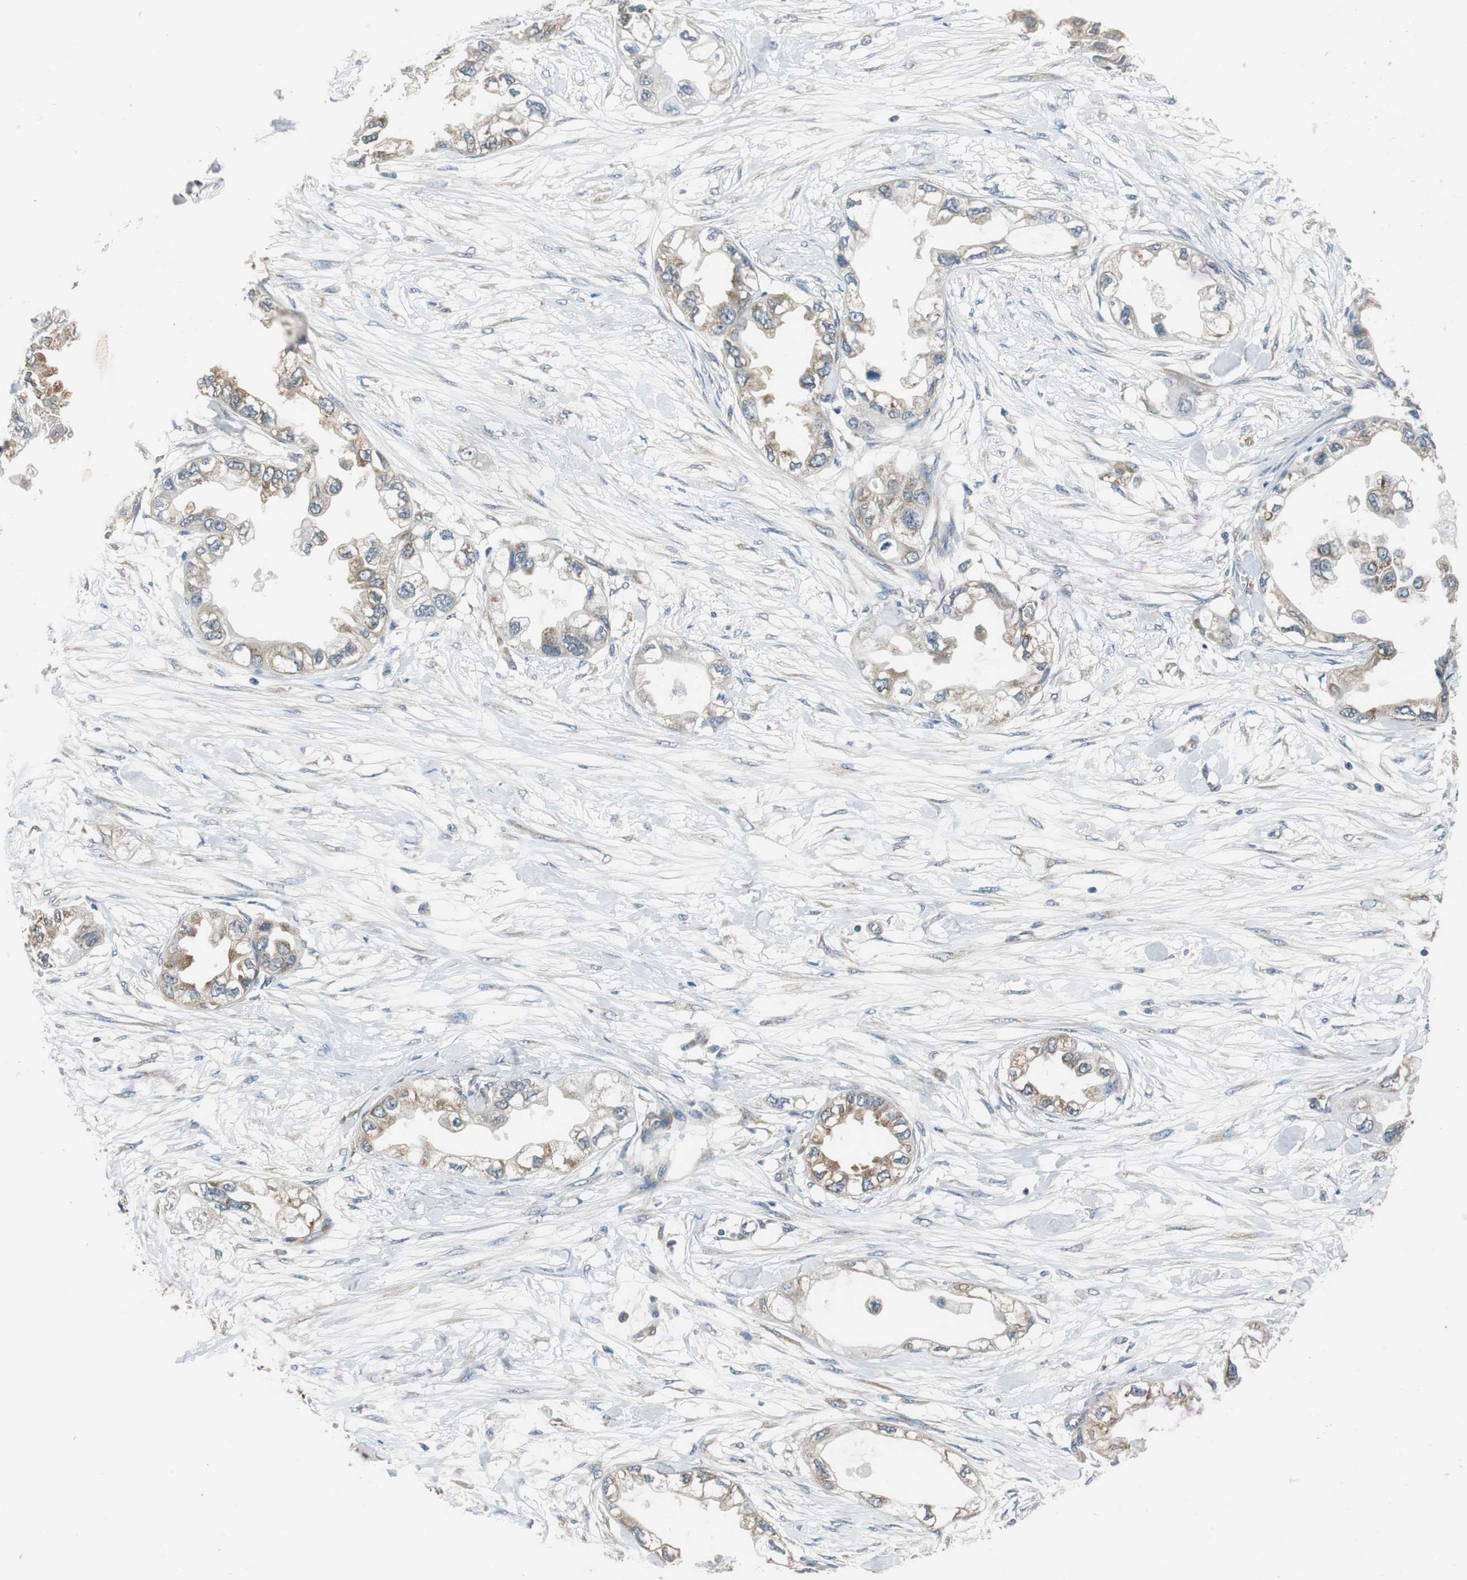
{"staining": {"intensity": "moderate", "quantity": "25%-75%", "location": "cytoplasmic/membranous"}, "tissue": "endometrial cancer", "cell_type": "Tumor cells", "image_type": "cancer", "snomed": [{"axis": "morphology", "description": "Adenocarcinoma, NOS"}, {"axis": "topography", "description": "Endometrium"}], "caption": "Immunohistochemistry (DAB (3,3'-diaminobenzidine)) staining of human adenocarcinoma (endometrial) demonstrates moderate cytoplasmic/membranous protein staining in about 25%-75% of tumor cells.", "gene": "CNOT3", "patient": {"sex": "female", "age": 67}}